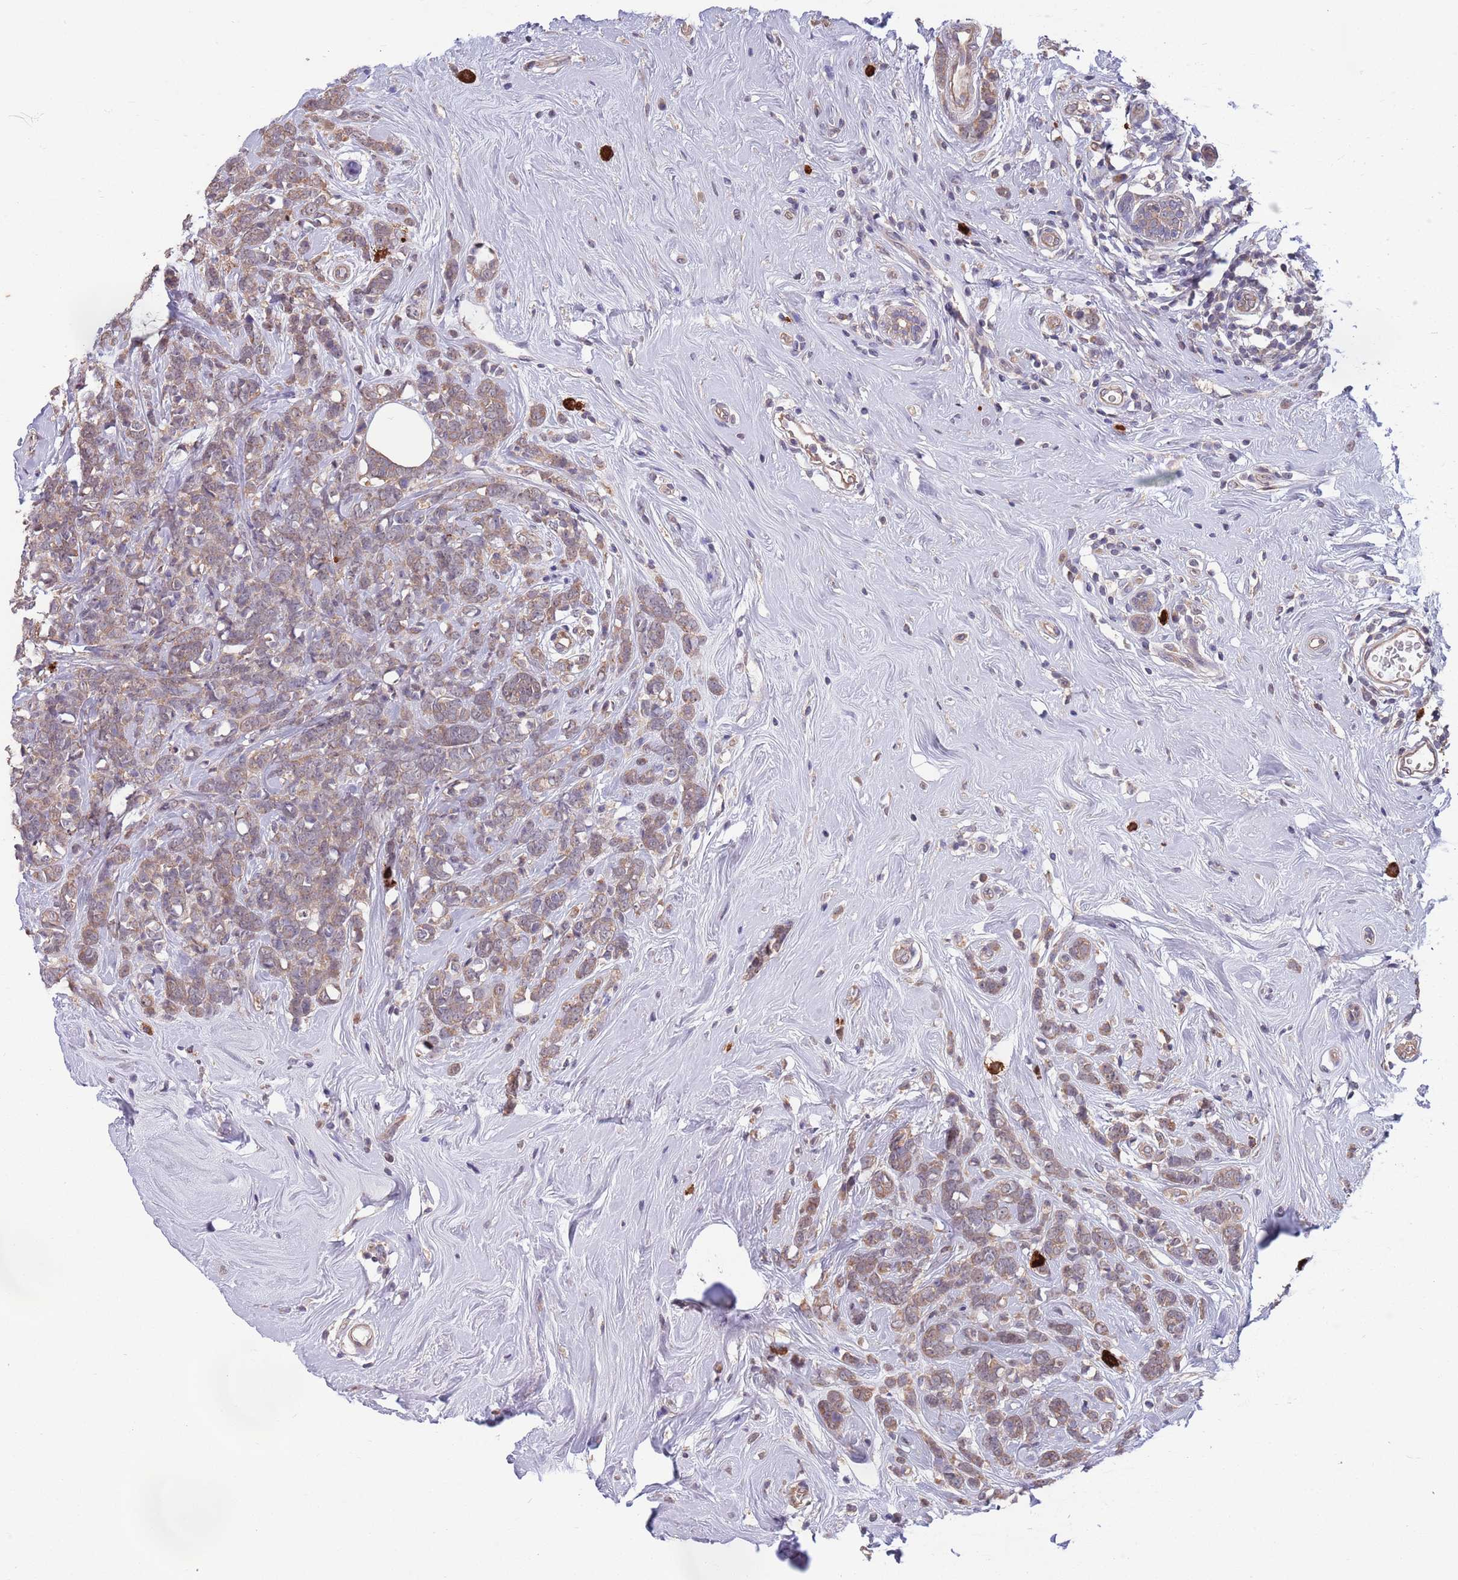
{"staining": {"intensity": "moderate", "quantity": ">75%", "location": "cytoplasmic/membranous"}, "tissue": "breast cancer", "cell_type": "Tumor cells", "image_type": "cancer", "snomed": [{"axis": "morphology", "description": "Lobular carcinoma"}, {"axis": "topography", "description": "Breast"}], "caption": "Lobular carcinoma (breast) stained for a protein (brown) demonstrates moderate cytoplasmic/membranous positive positivity in about >75% of tumor cells.", "gene": "MARVELD2", "patient": {"sex": "female", "age": 58}}